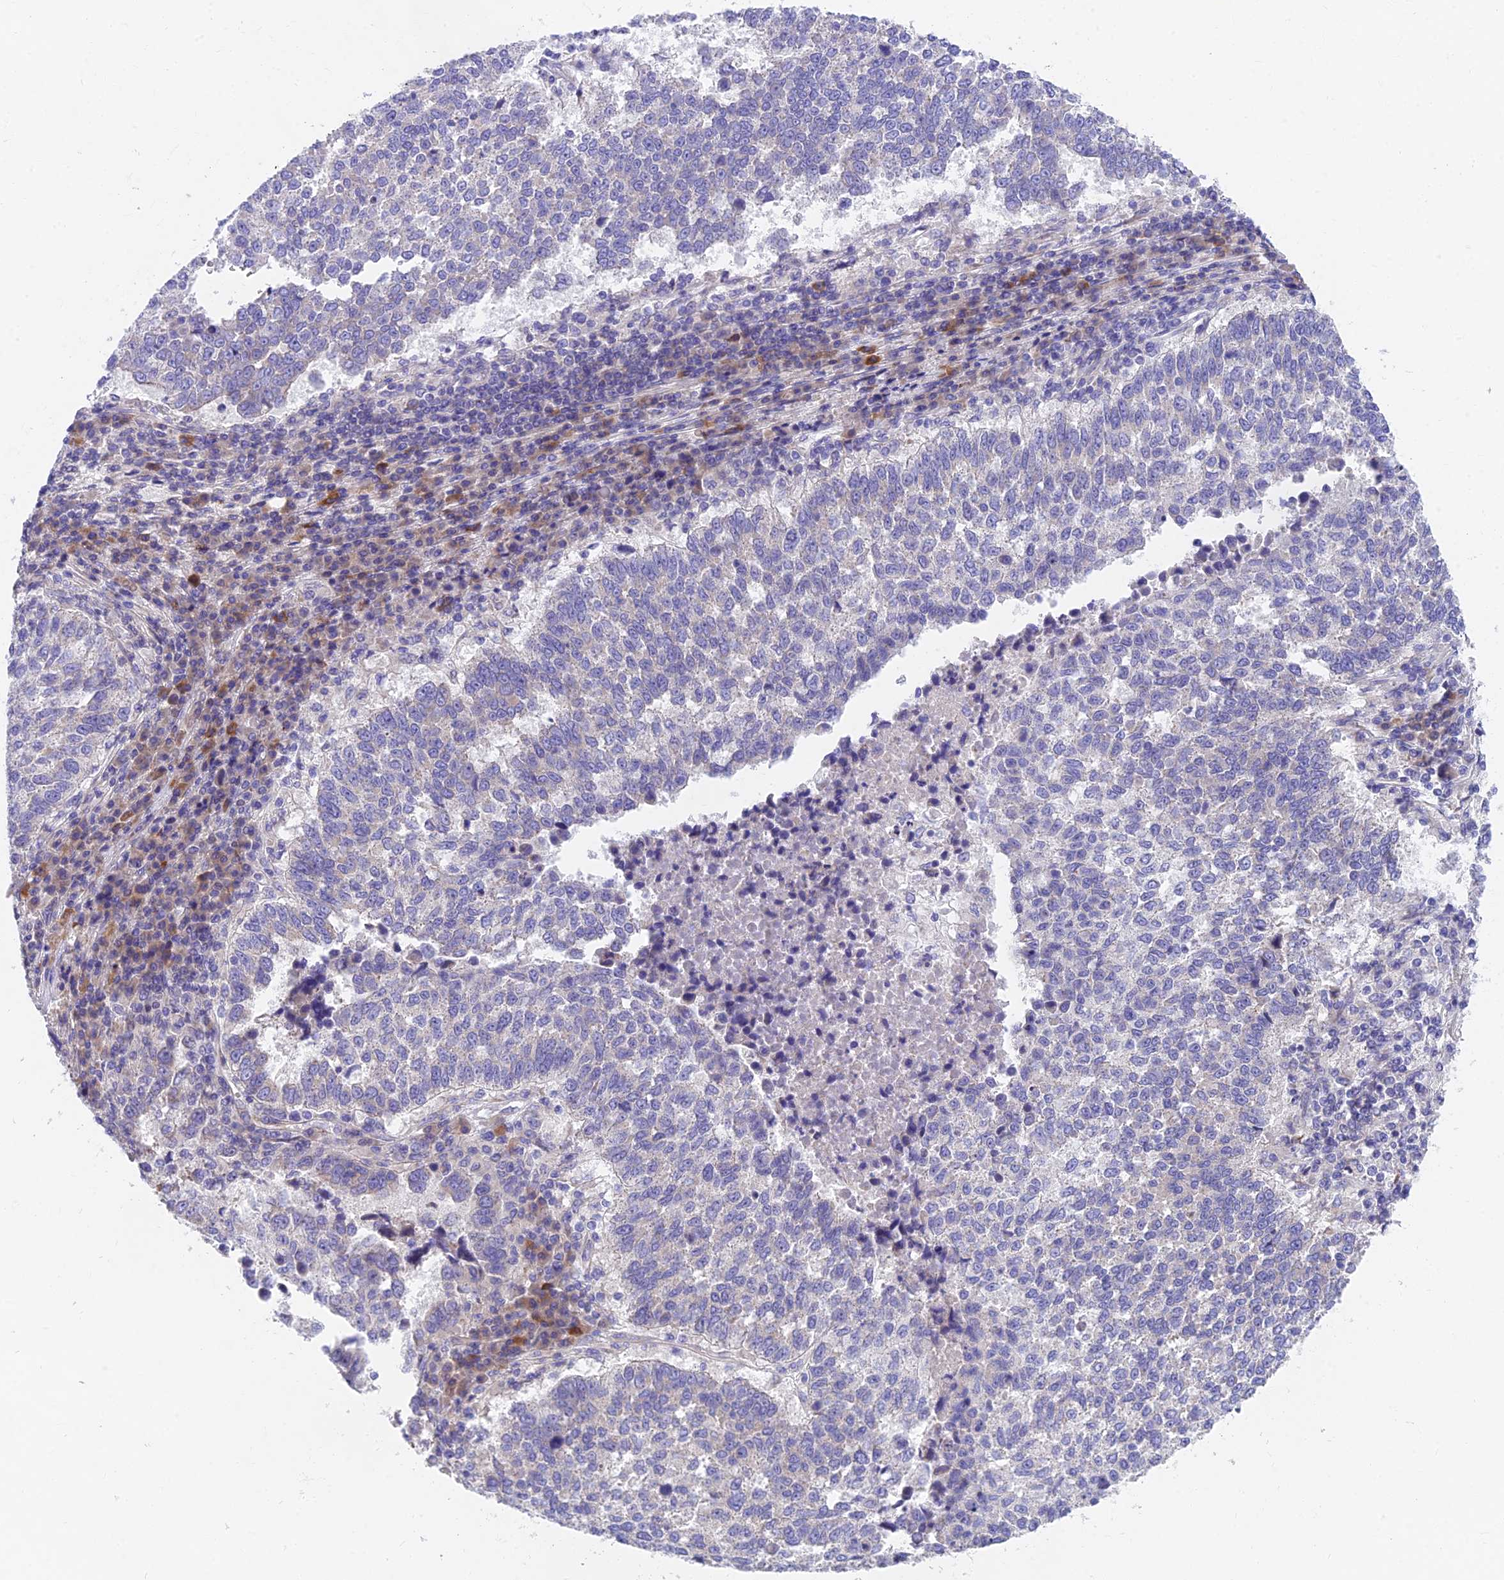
{"staining": {"intensity": "negative", "quantity": "none", "location": "none"}, "tissue": "lung cancer", "cell_type": "Tumor cells", "image_type": "cancer", "snomed": [{"axis": "morphology", "description": "Squamous cell carcinoma, NOS"}, {"axis": "topography", "description": "Lung"}], "caption": "Immunohistochemical staining of human lung cancer (squamous cell carcinoma) displays no significant positivity in tumor cells.", "gene": "MVB12A", "patient": {"sex": "male", "age": 73}}